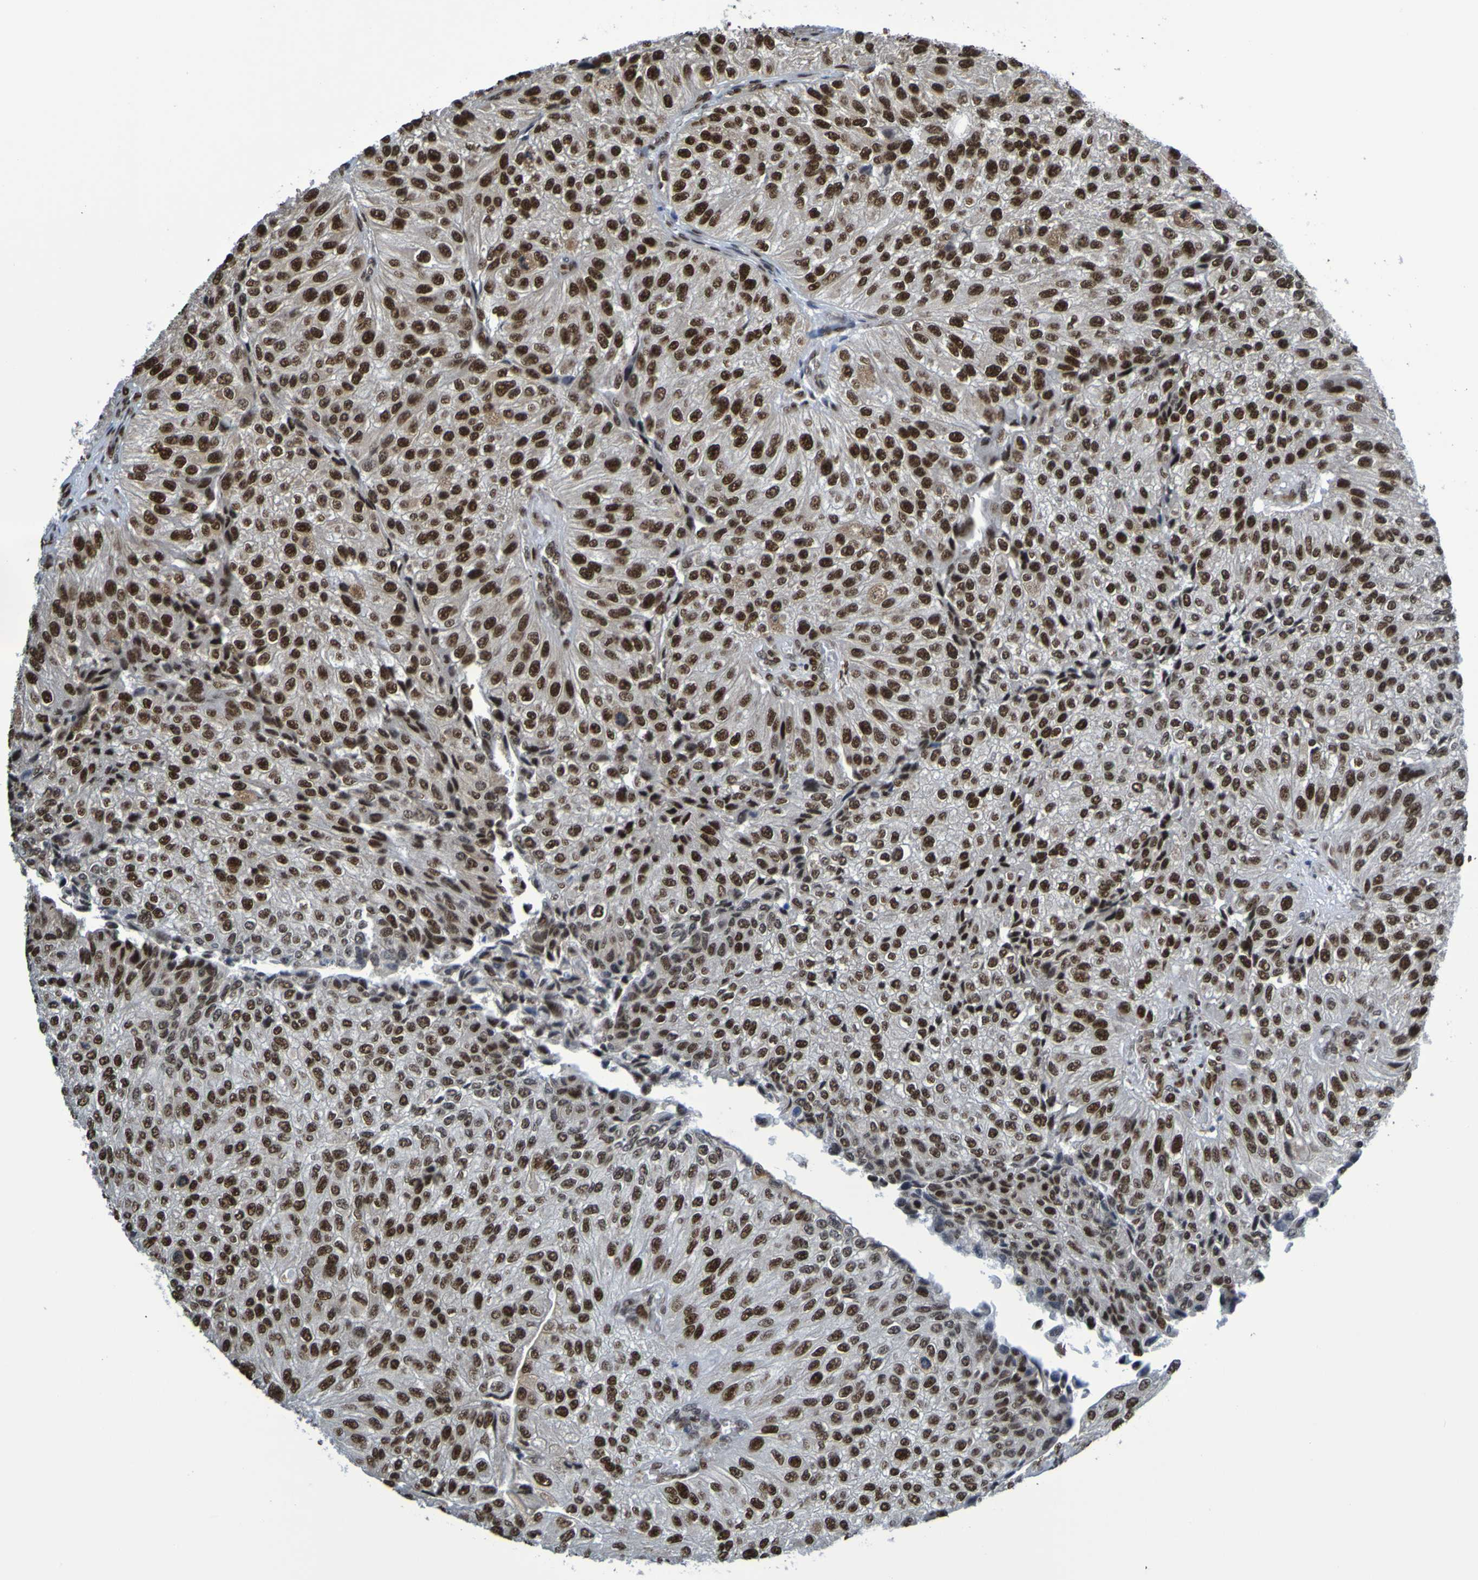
{"staining": {"intensity": "strong", "quantity": ">75%", "location": "nuclear"}, "tissue": "urothelial cancer", "cell_type": "Tumor cells", "image_type": "cancer", "snomed": [{"axis": "morphology", "description": "Urothelial carcinoma, High grade"}, {"axis": "topography", "description": "Kidney"}, {"axis": "topography", "description": "Urinary bladder"}], "caption": "Protein staining shows strong nuclear staining in approximately >75% of tumor cells in high-grade urothelial carcinoma.", "gene": "HDAC2", "patient": {"sex": "male", "age": 77}}